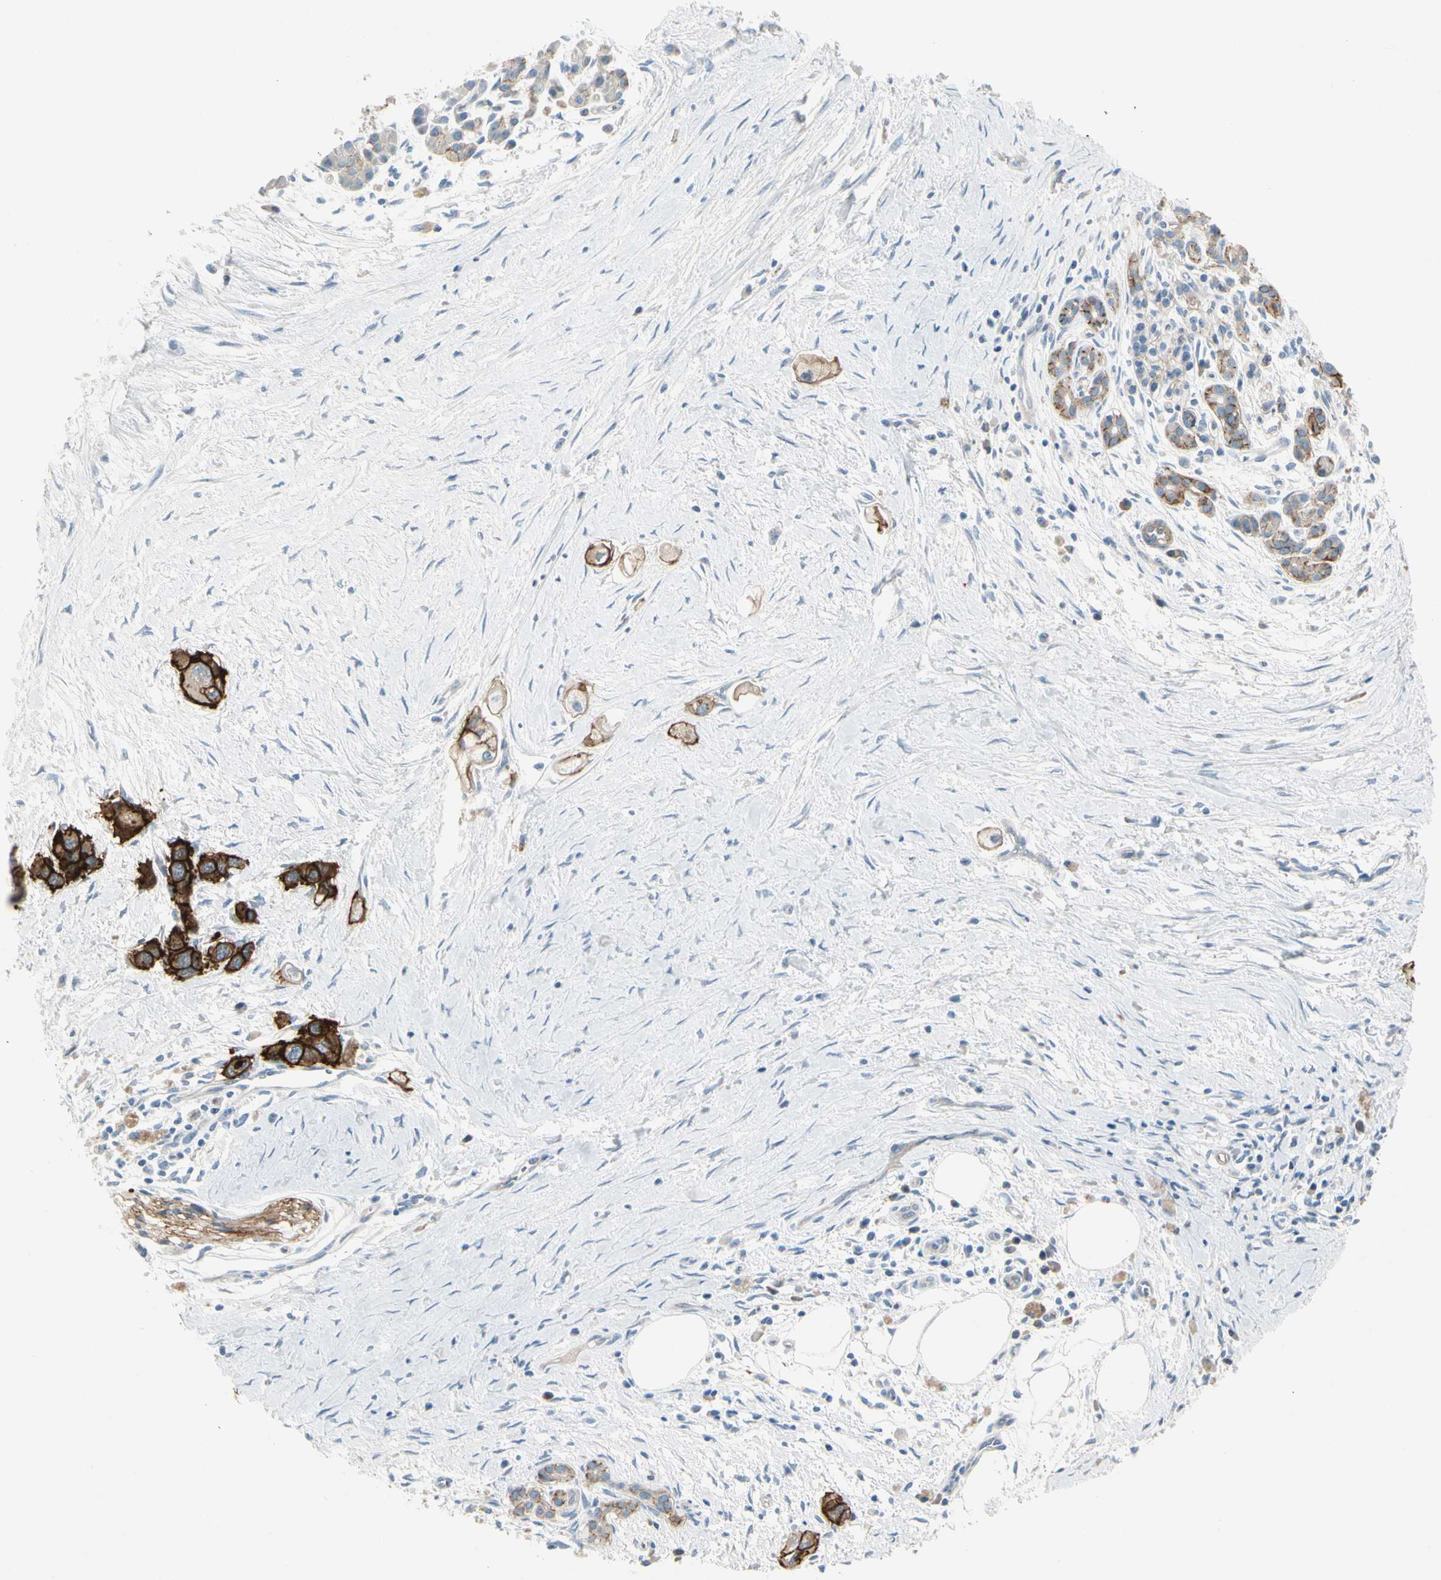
{"staining": {"intensity": "strong", "quantity": ">75%", "location": "cytoplasmic/membranous"}, "tissue": "pancreatic cancer", "cell_type": "Tumor cells", "image_type": "cancer", "snomed": [{"axis": "morphology", "description": "Adenocarcinoma, NOS"}, {"axis": "topography", "description": "Pancreas"}], "caption": "Approximately >75% of tumor cells in pancreatic cancer (adenocarcinoma) display strong cytoplasmic/membranous protein staining as visualized by brown immunohistochemical staining.", "gene": "ITGA3", "patient": {"sex": "male", "age": 74}}